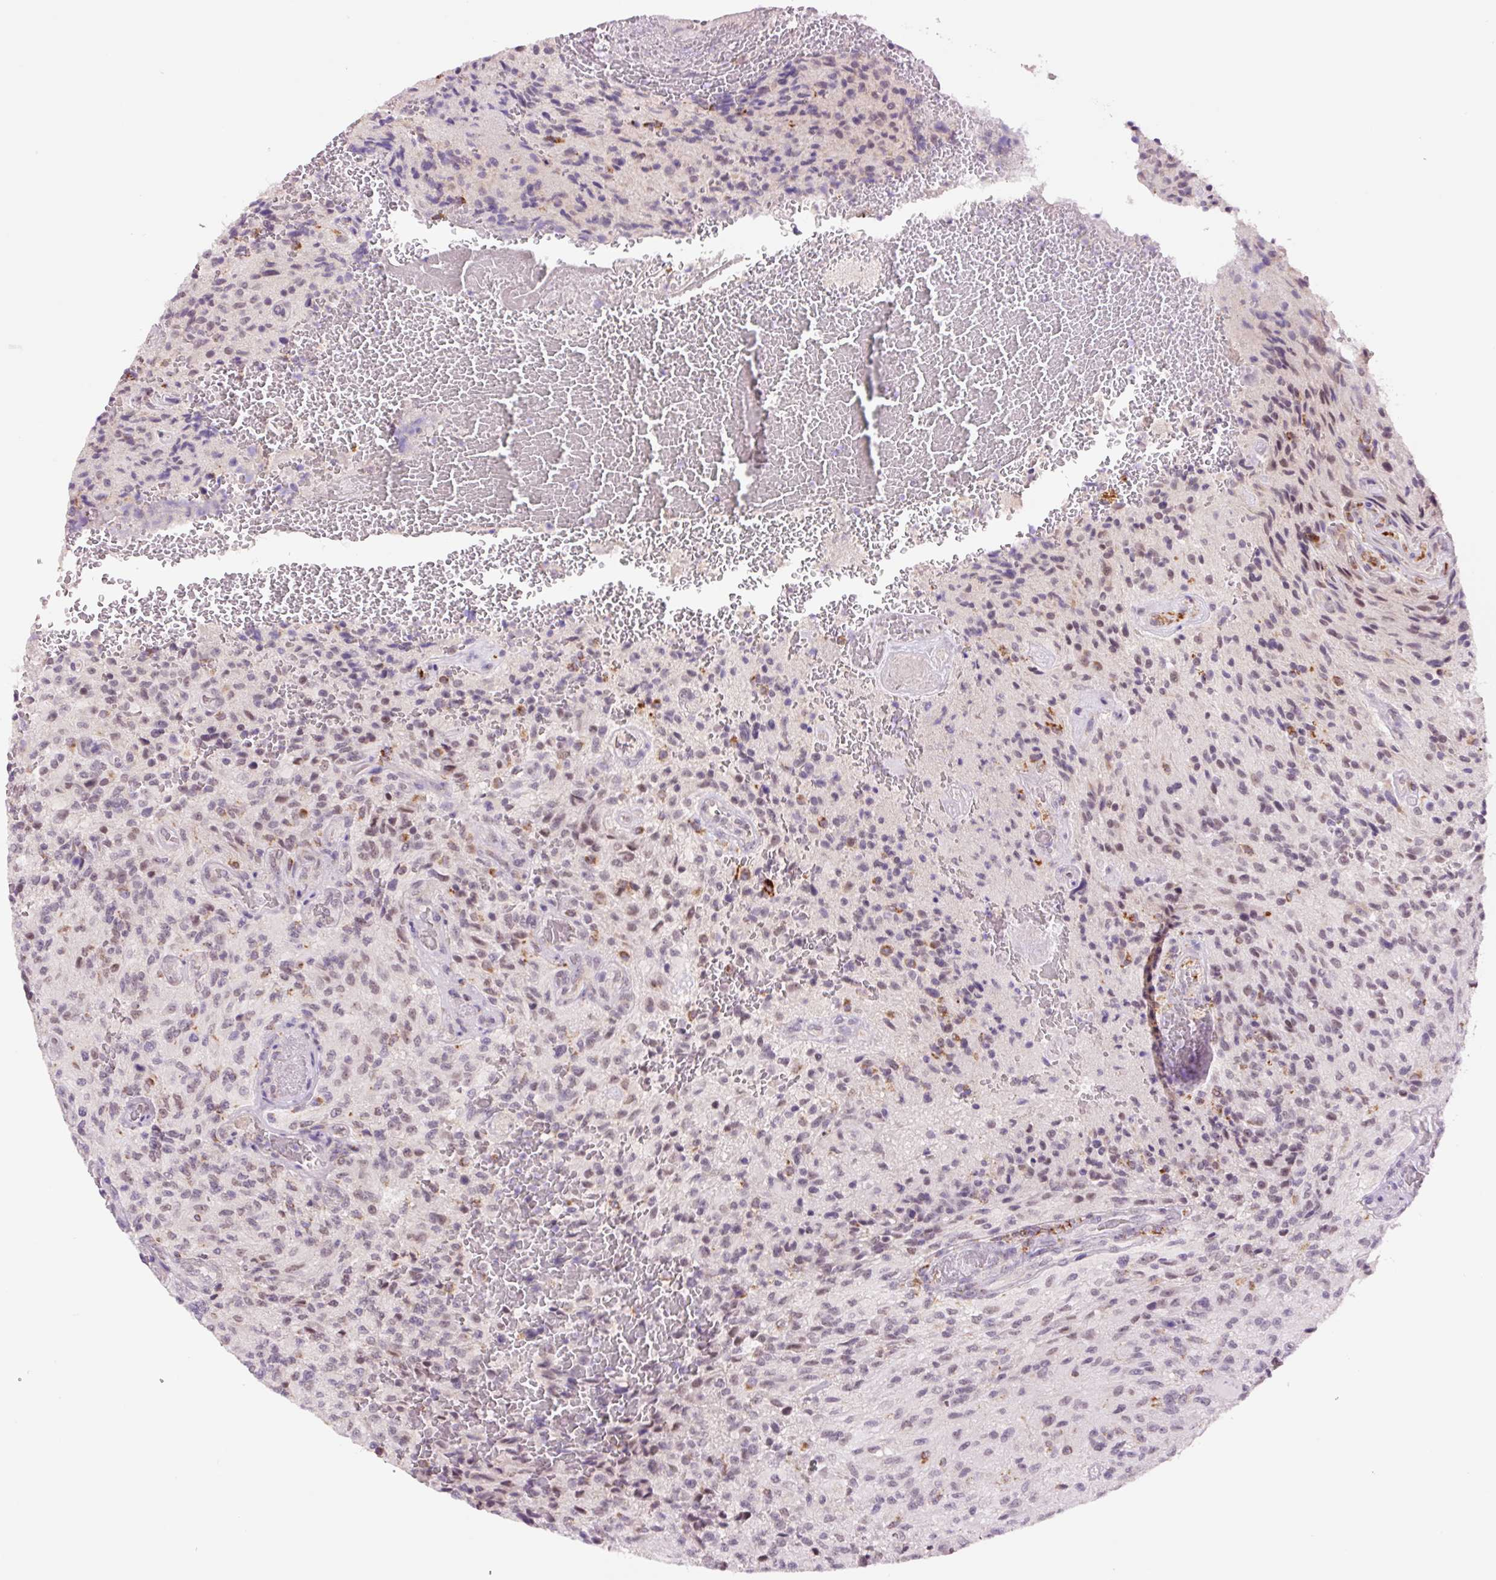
{"staining": {"intensity": "weak", "quantity": "<25%", "location": "nuclear"}, "tissue": "glioma", "cell_type": "Tumor cells", "image_type": "cancer", "snomed": [{"axis": "morphology", "description": "Normal tissue, NOS"}, {"axis": "morphology", "description": "Glioma, malignant, High grade"}, {"axis": "topography", "description": "Cerebral cortex"}], "caption": "An IHC histopathology image of malignant glioma (high-grade) is shown. There is no staining in tumor cells of malignant glioma (high-grade).", "gene": "PCK2", "patient": {"sex": "male", "age": 56}}